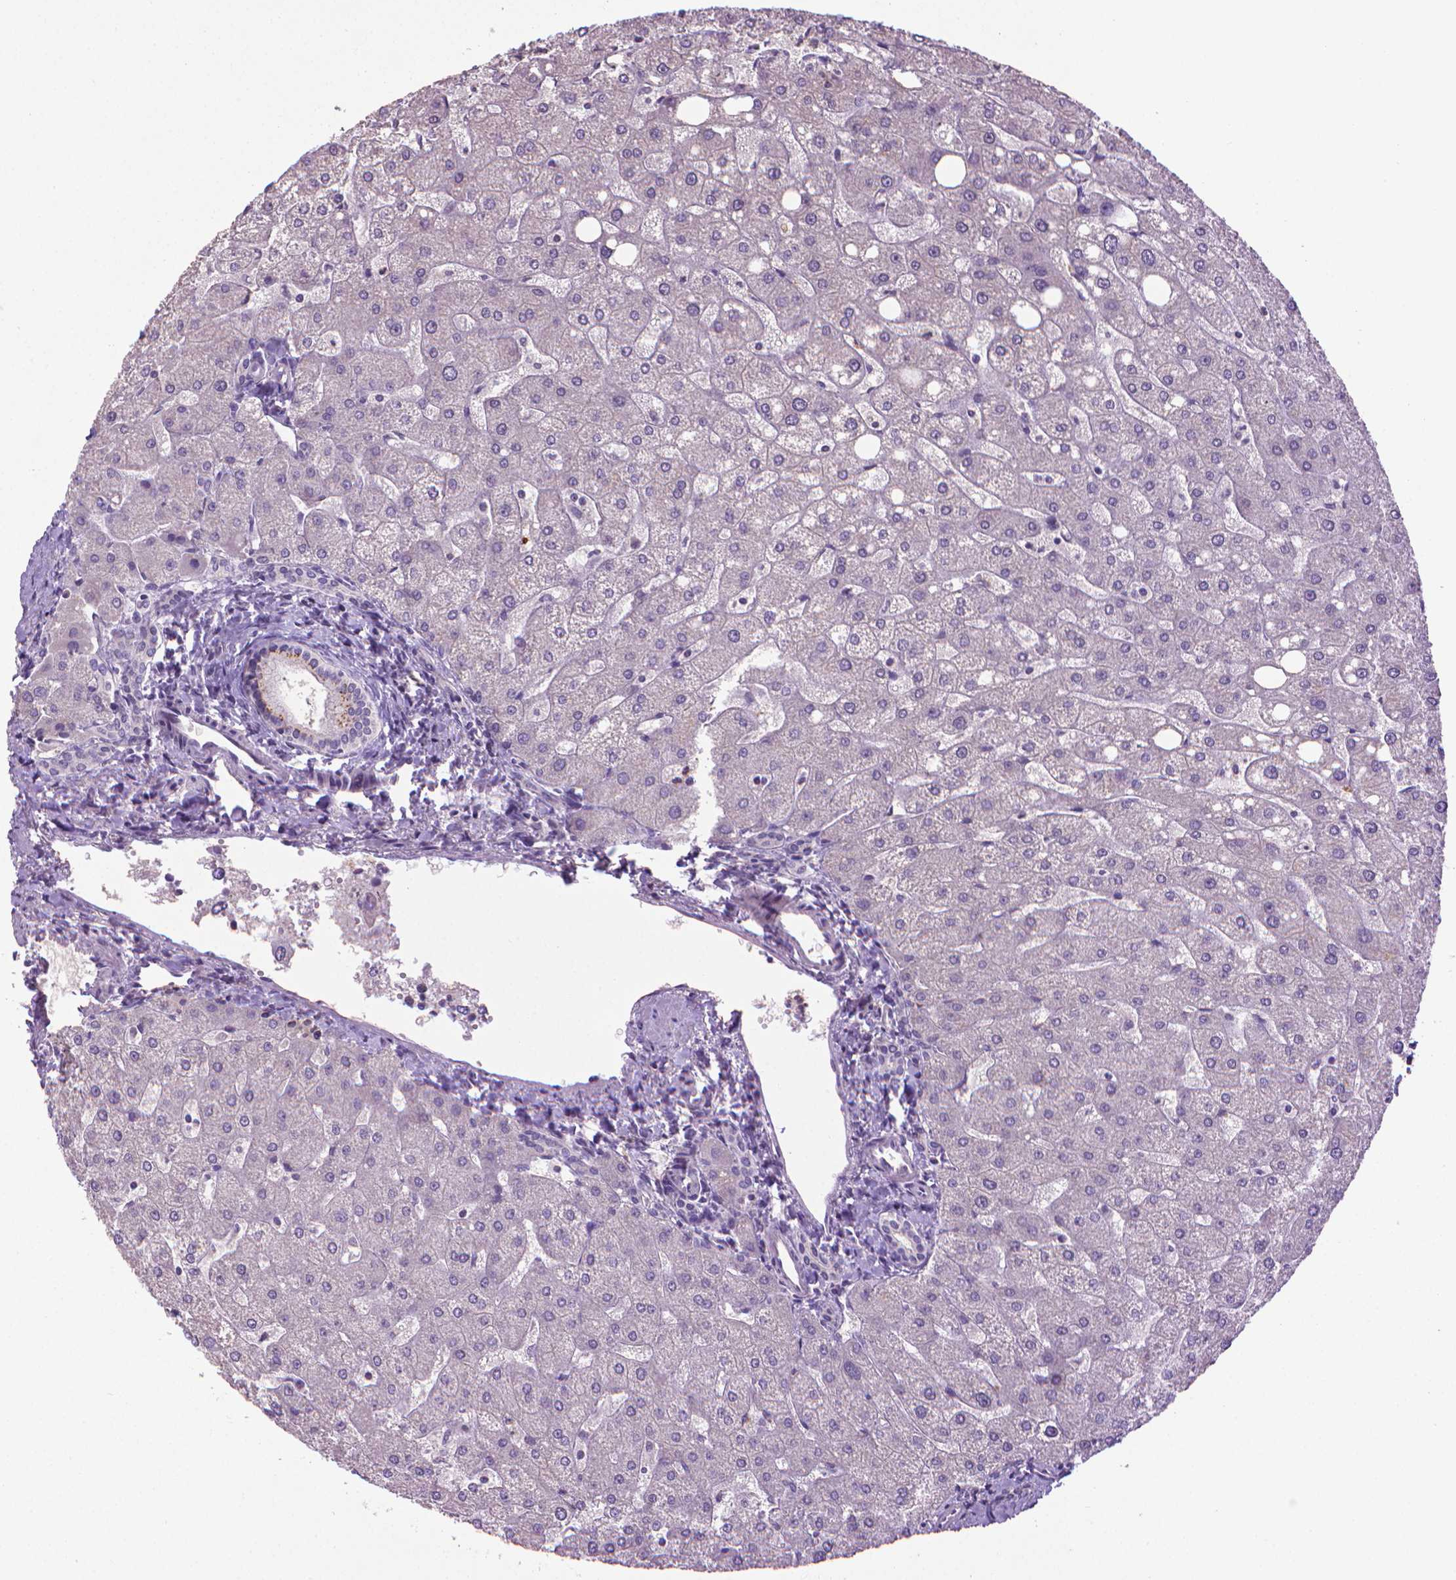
{"staining": {"intensity": "negative", "quantity": "none", "location": "none"}, "tissue": "liver", "cell_type": "Cholangiocytes", "image_type": "normal", "snomed": [{"axis": "morphology", "description": "Normal tissue, NOS"}, {"axis": "topography", "description": "Liver"}], "caption": "DAB (3,3'-diaminobenzidine) immunohistochemical staining of benign liver displays no significant staining in cholangiocytes.", "gene": "CDKN2D", "patient": {"sex": "male", "age": 67}}